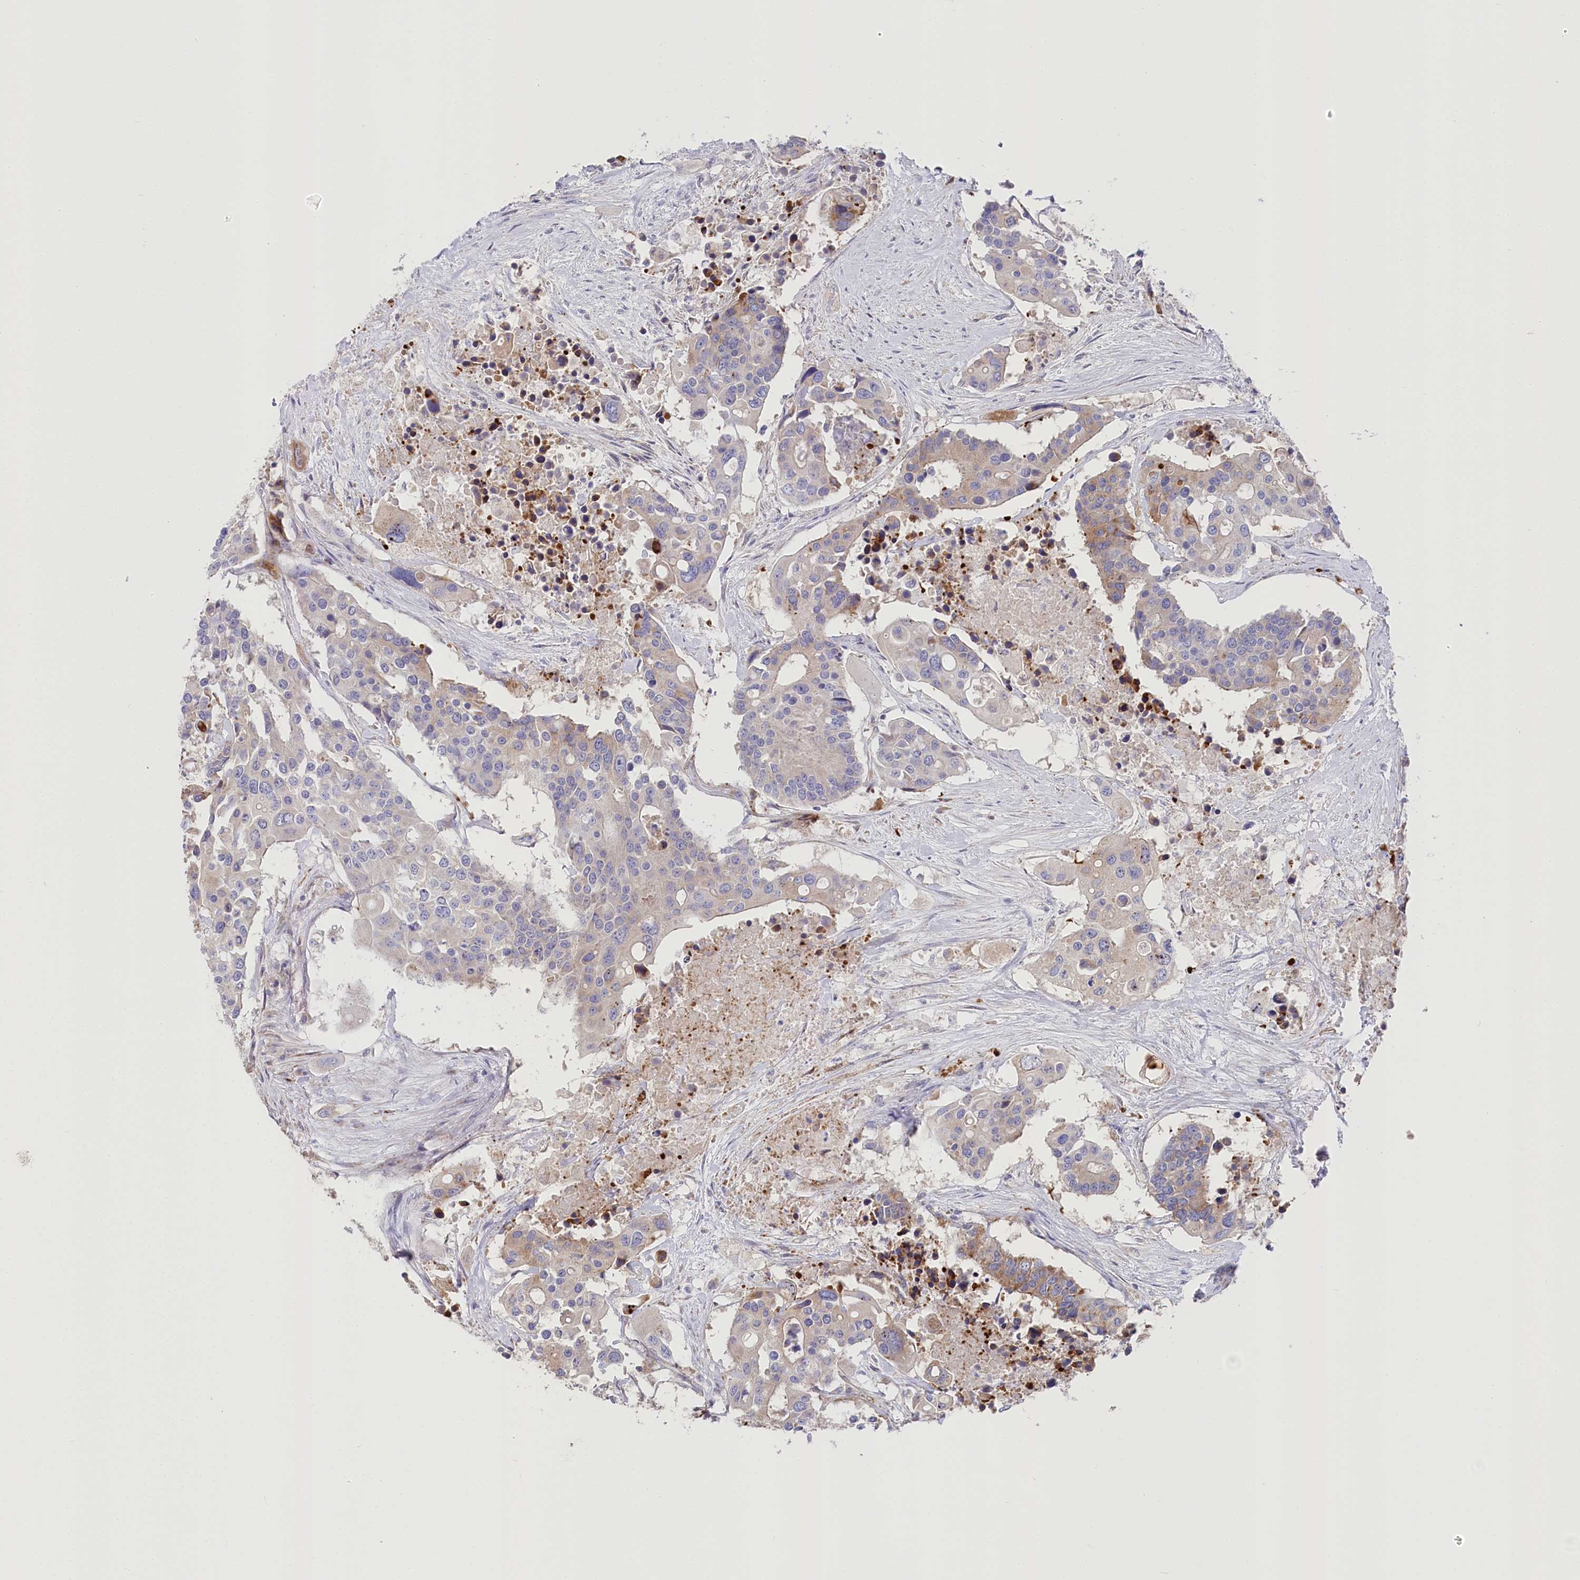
{"staining": {"intensity": "moderate", "quantity": "<25%", "location": "cytoplasmic/membranous"}, "tissue": "colorectal cancer", "cell_type": "Tumor cells", "image_type": "cancer", "snomed": [{"axis": "morphology", "description": "Adenocarcinoma, NOS"}, {"axis": "topography", "description": "Colon"}], "caption": "The image shows a brown stain indicating the presence of a protein in the cytoplasmic/membranous of tumor cells in colorectal adenocarcinoma. The staining is performed using DAB (3,3'-diaminobenzidine) brown chromogen to label protein expression. The nuclei are counter-stained blue using hematoxylin.", "gene": "POGLUT1", "patient": {"sex": "male", "age": 77}}